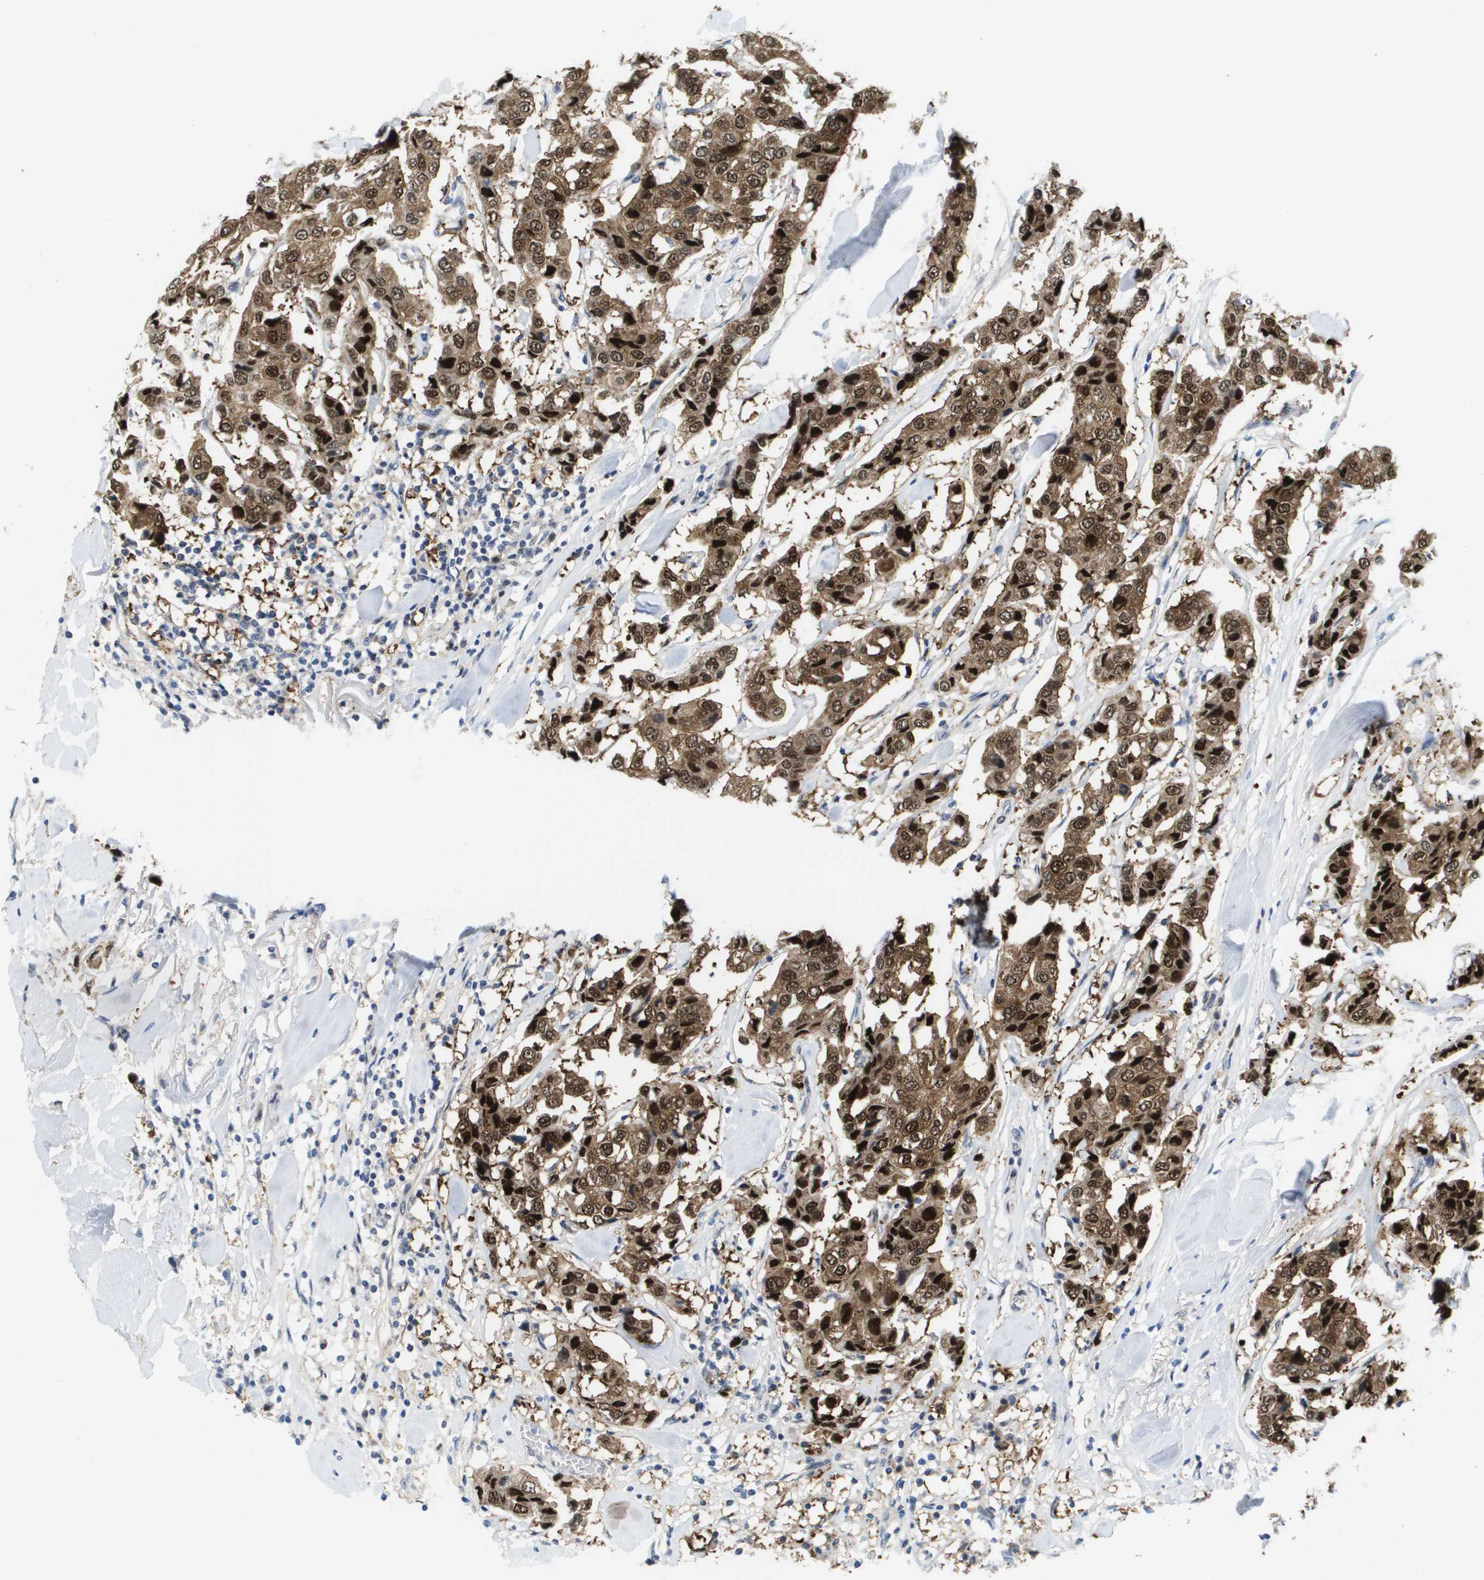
{"staining": {"intensity": "strong", "quantity": ">75%", "location": "cytoplasmic/membranous,nuclear"}, "tissue": "breast cancer", "cell_type": "Tumor cells", "image_type": "cancer", "snomed": [{"axis": "morphology", "description": "Duct carcinoma"}, {"axis": "topography", "description": "Breast"}], "caption": "Human breast cancer stained with a brown dye shows strong cytoplasmic/membranous and nuclear positive positivity in approximately >75% of tumor cells.", "gene": "FKBP4", "patient": {"sex": "female", "age": 80}}